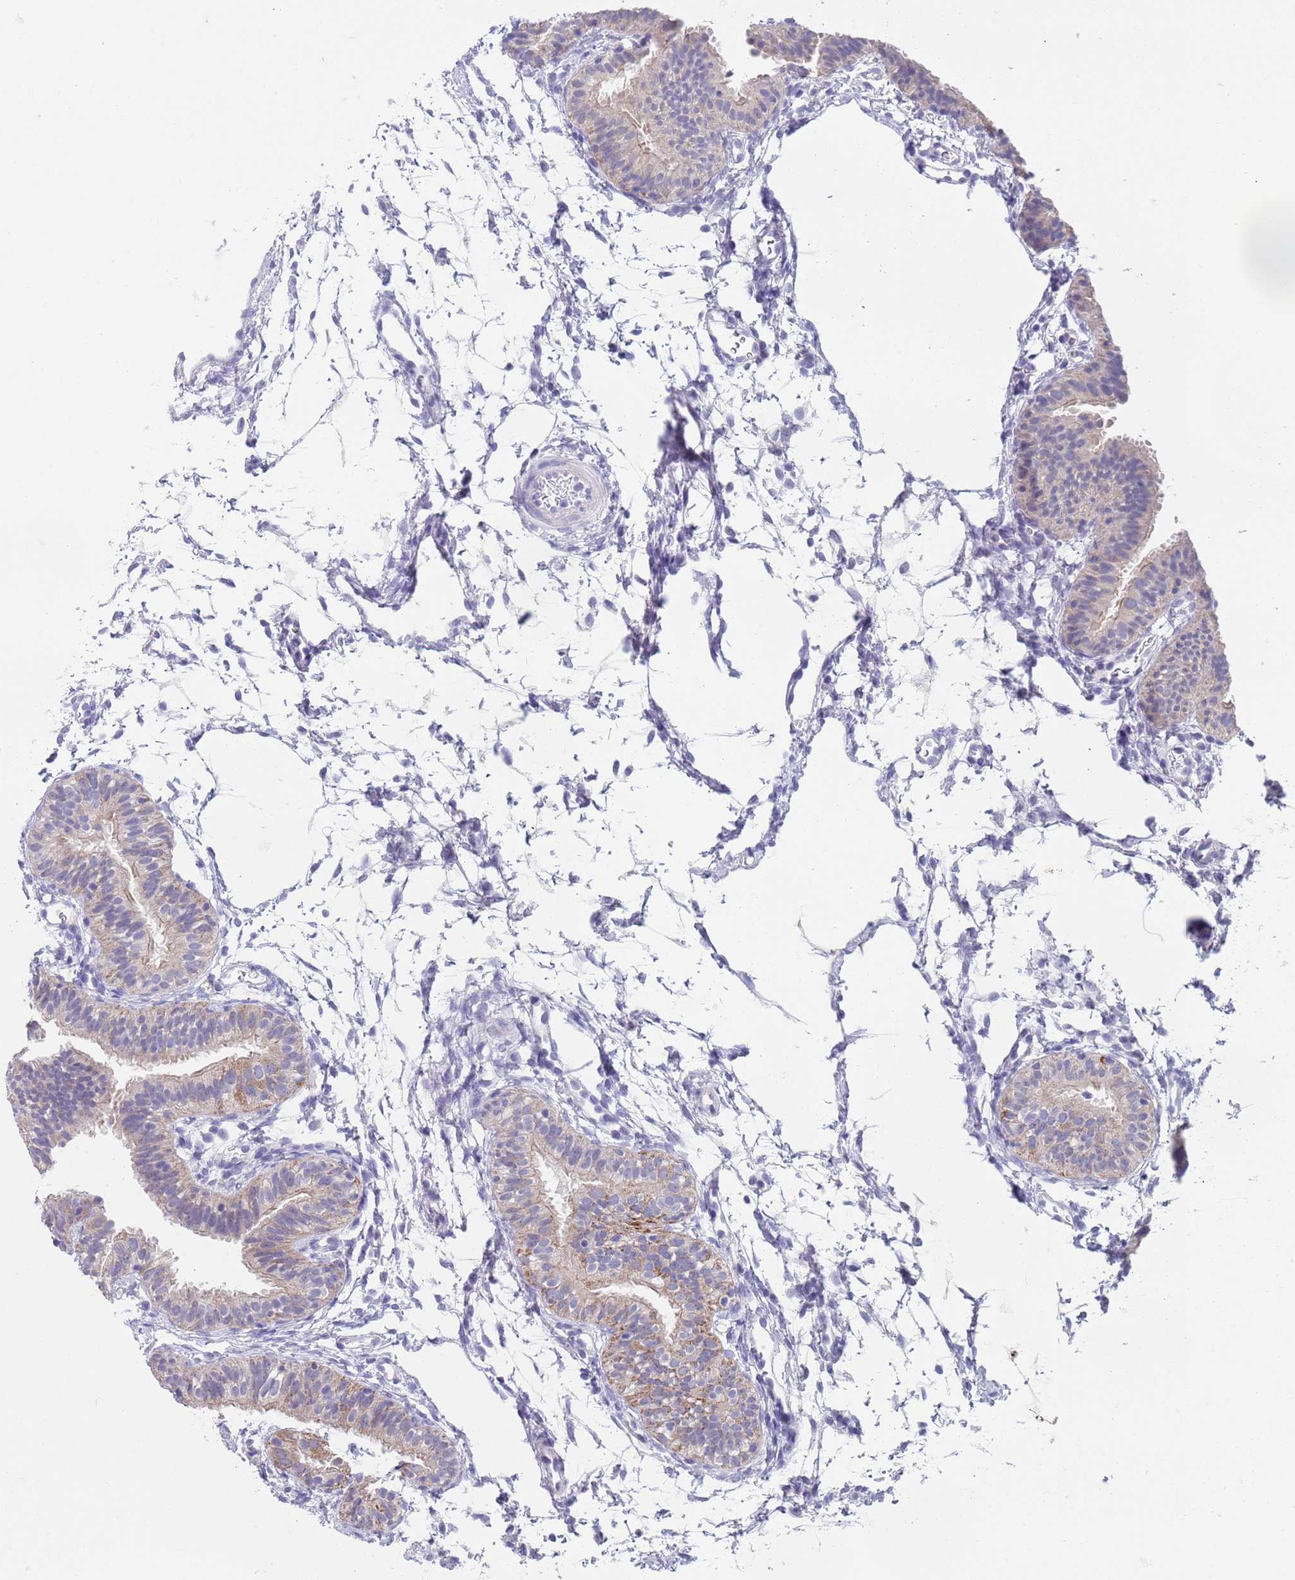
{"staining": {"intensity": "weak", "quantity": "<25%", "location": "cytoplasmic/membranous"}, "tissue": "fallopian tube", "cell_type": "Glandular cells", "image_type": "normal", "snomed": [{"axis": "morphology", "description": "Normal tissue, NOS"}, {"axis": "topography", "description": "Fallopian tube"}], "caption": "Immunohistochemistry (IHC) micrograph of unremarkable fallopian tube: fallopian tube stained with DAB (3,3'-diaminobenzidine) reveals no significant protein positivity in glandular cells.", "gene": "SPIRE2", "patient": {"sex": "female", "age": 35}}